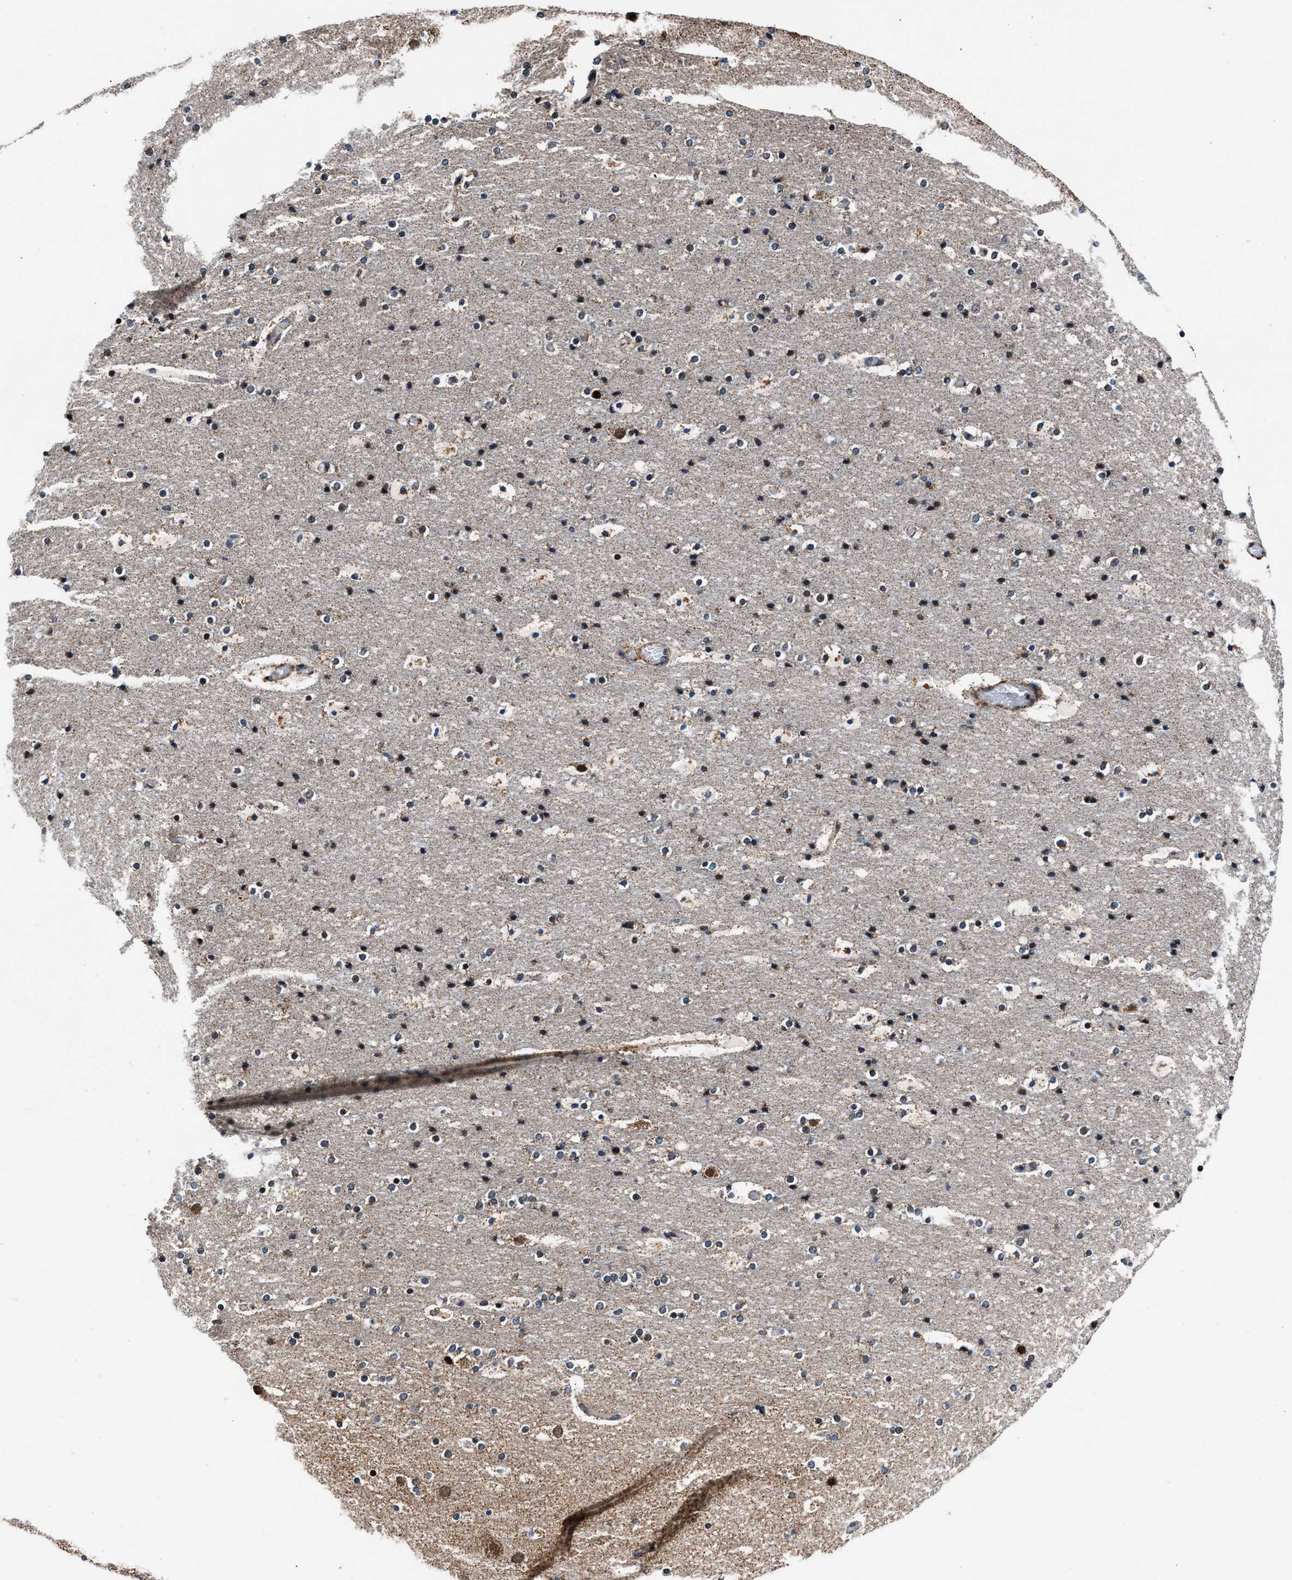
{"staining": {"intensity": "weak", "quantity": "25%-75%", "location": "cytoplasmic/membranous"}, "tissue": "cerebral cortex", "cell_type": "Endothelial cells", "image_type": "normal", "snomed": [{"axis": "morphology", "description": "Normal tissue, NOS"}, {"axis": "topography", "description": "Cerebral cortex"}], "caption": "The micrograph shows staining of normal cerebral cortex, revealing weak cytoplasmic/membranous protein staining (brown color) within endothelial cells.", "gene": "PRRC2B", "patient": {"sex": "male", "age": 57}}